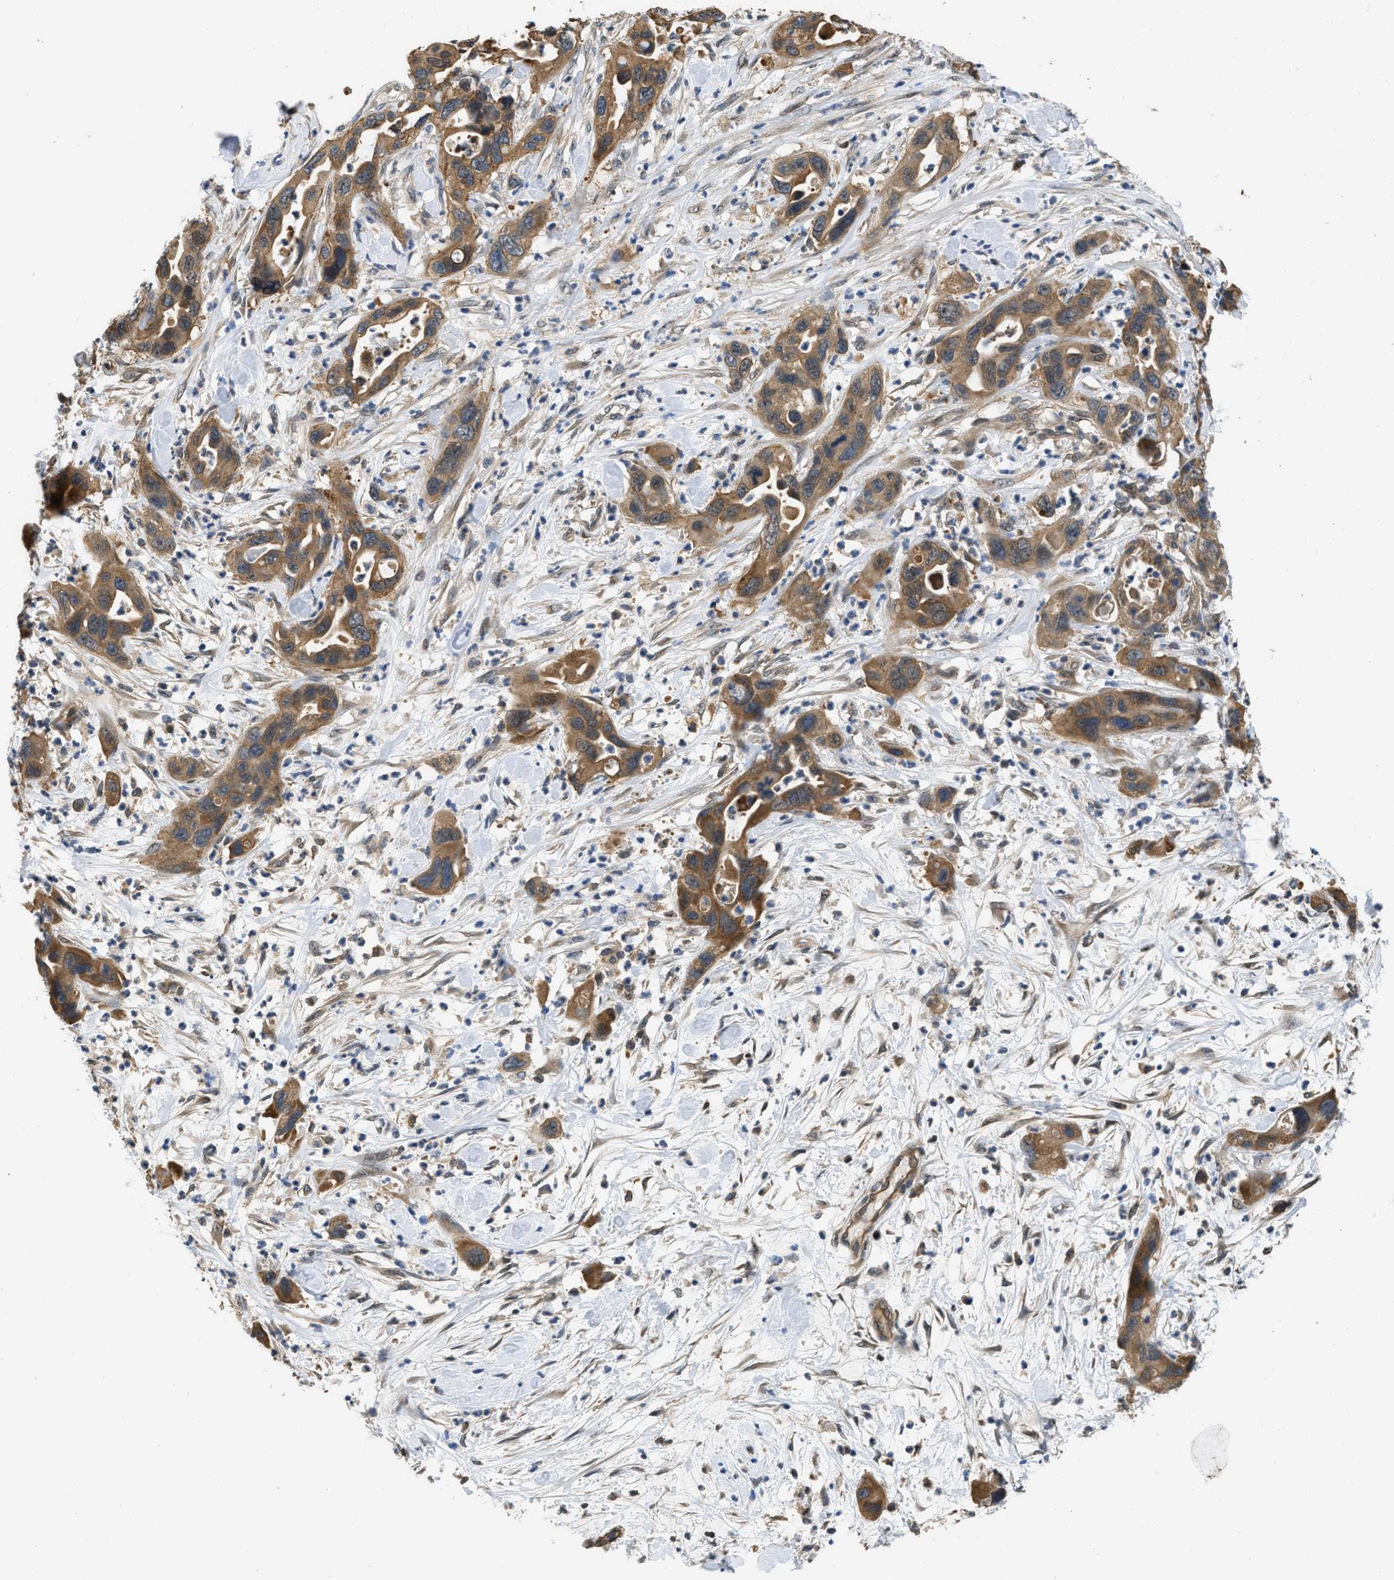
{"staining": {"intensity": "moderate", "quantity": ">75%", "location": "cytoplasmic/membranous"}, "tissue": "pancreatic cancer", "cell_type": "Tumor cells", "image_type": "cancer", "snomed": [{"axis": "morphology", "description": "Adenocarcinoma, NOS"}, {"axis": "topography", "description": "Pancreas"}], "caption": "Adenocarcinoma (pancreatic) stained for a protein (brown) reveals moderate cytoplasmic/membranous positive staining in about >75% of tumor cells.", "gene": "TES", "patient": {"sex": "female", "age": 71}}